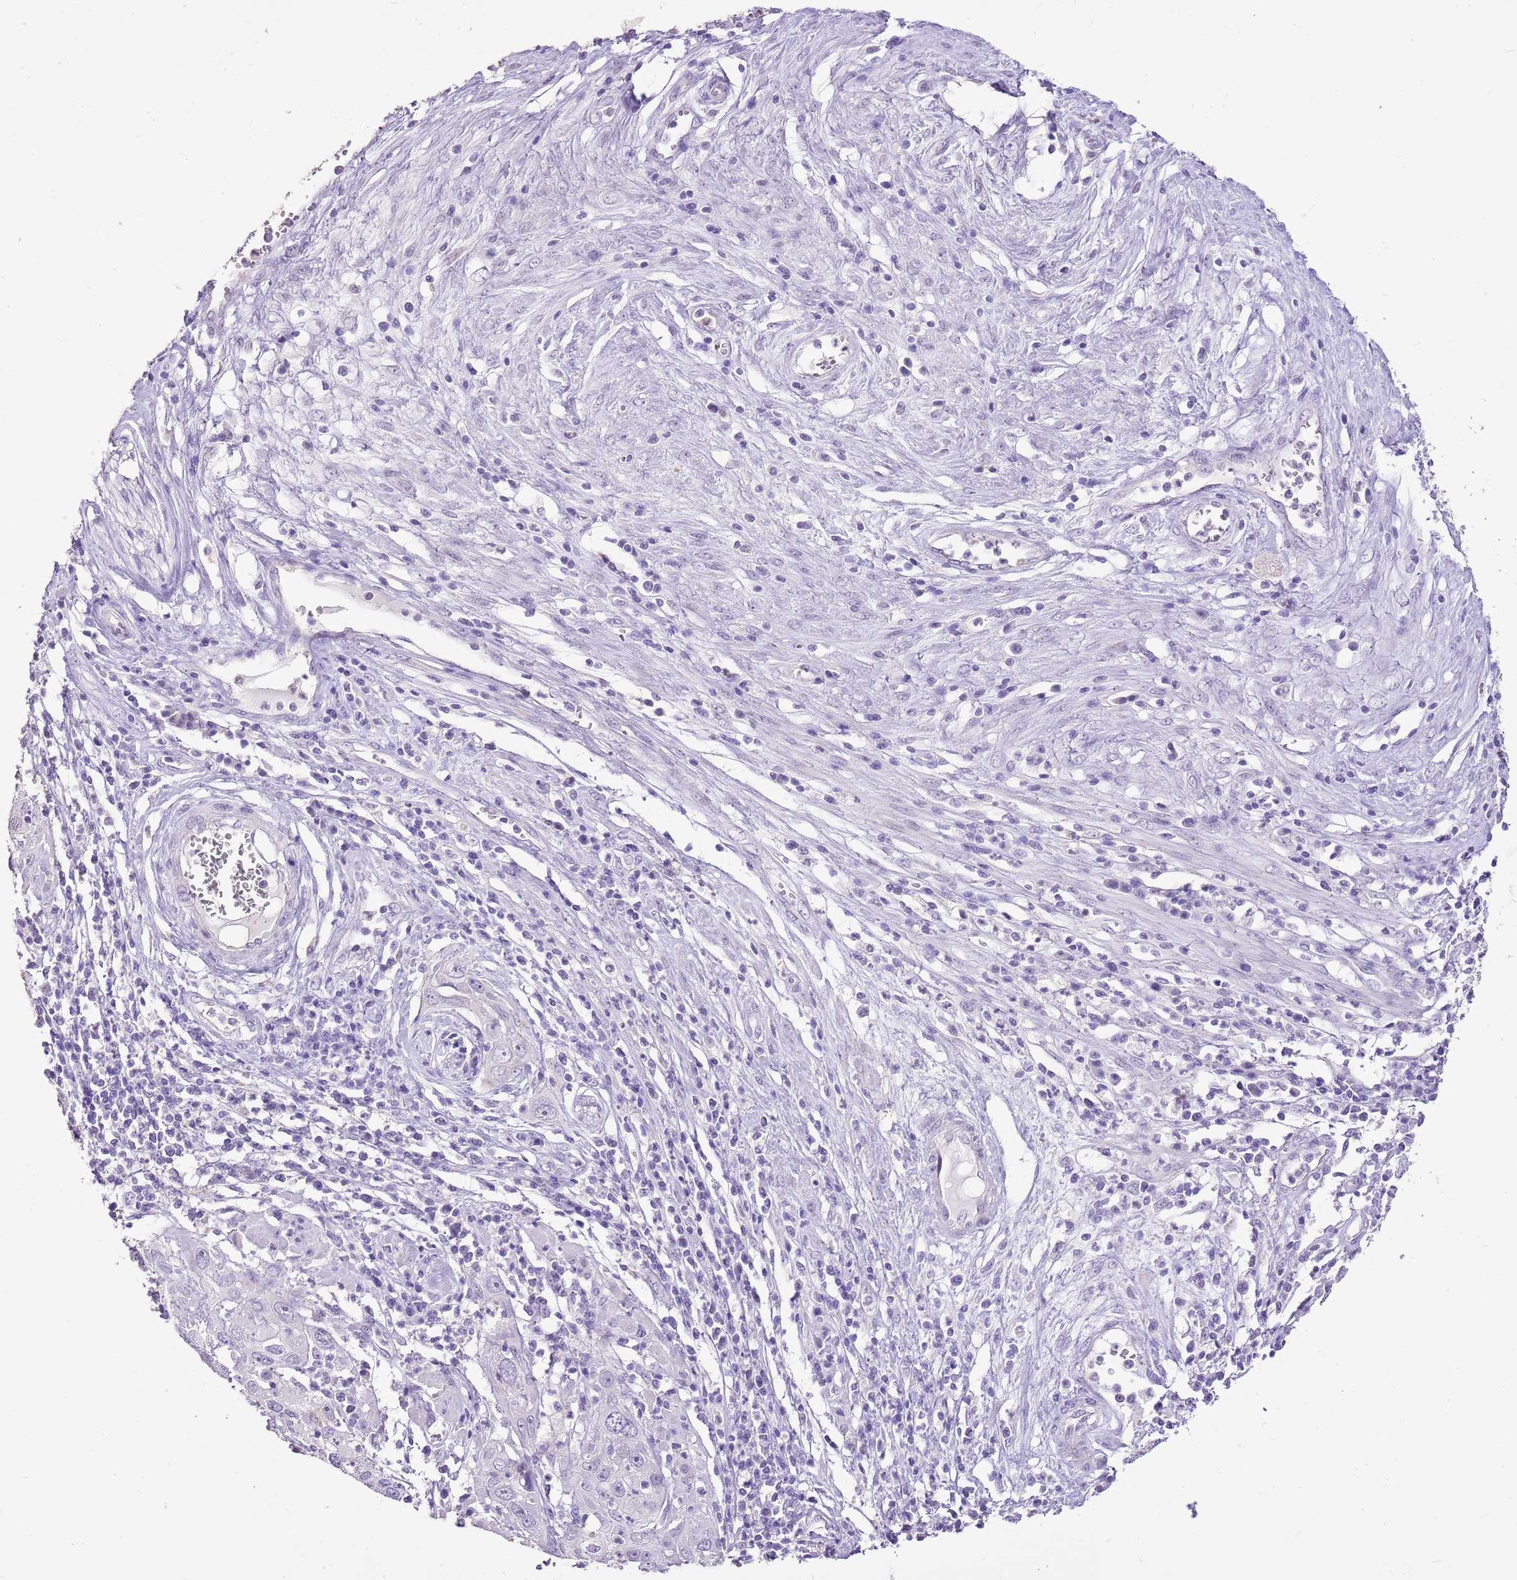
{"staining": {"intensity": "negative", "quantity": "none", "location": "none"}, "tissue": "cervical cancer", "cell_type": "Tumor cells", "image_type": "cancer", "snomed": [{"axis": "morphology", "description": "Squamous cell carcinoma, NOS"}, {"axis": "topography", "description": "Cervix"}], "caption": "High power microscopy histopathology image of an immunohistochemistry (IHC) micrograph of cervical cancer, revealing no significant staining in tumor cells.", "gene": "XPO7", "patient": {"sex": "female", "age": 36}}